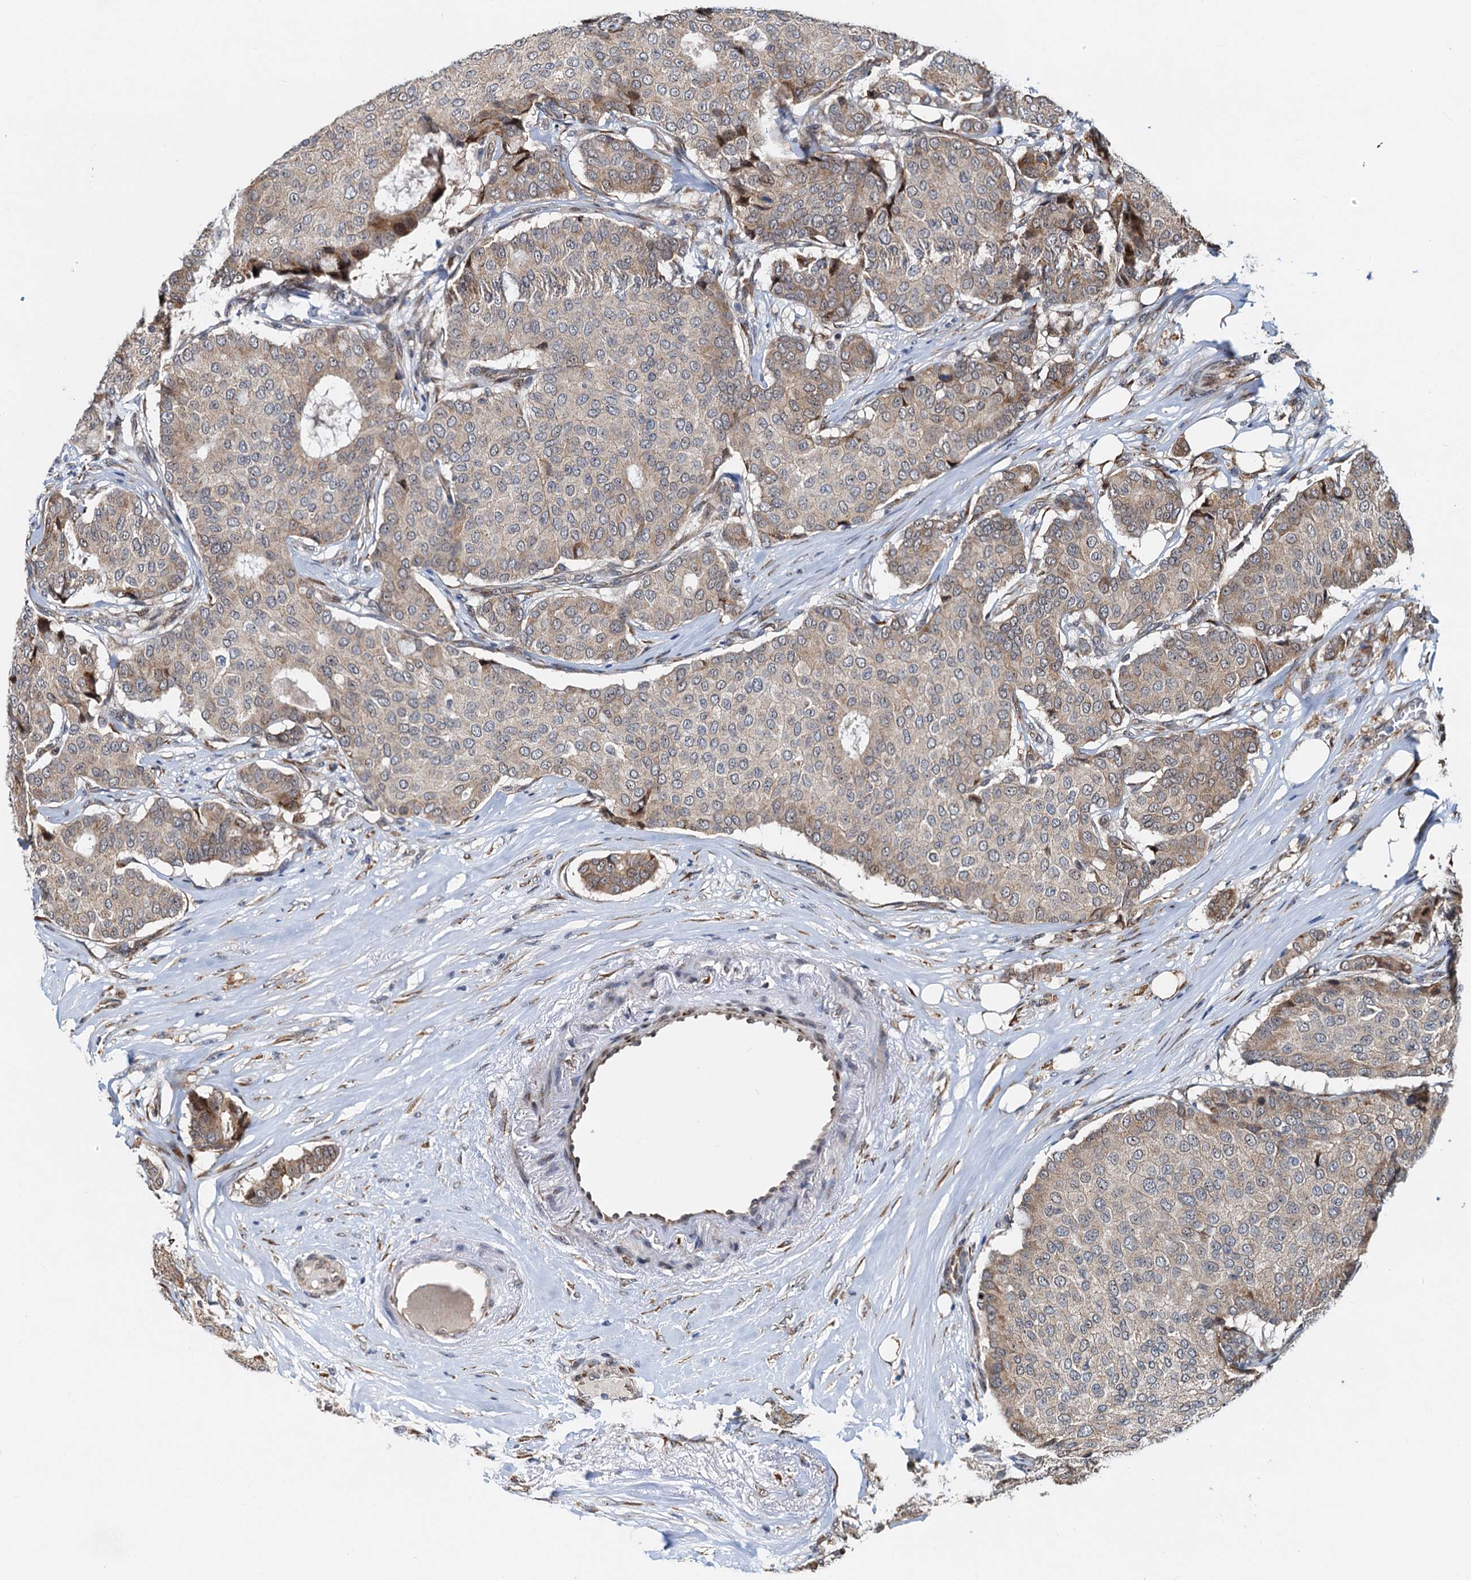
{"staining": {"intensity": "weak", "quantity": ">75%", "location": "cytoplasmic/membranous"}, "tissue": "breast cancer", "cell_type": "Tumor cells", "image_type": "cancer", "snomed": [{"axis": "morphology", "description": "Duct carcinoma"}, {"axis": "topography", "description": "Breast"}], "caption": "Infiltrating ductal carcinoma (breast) was stained to show a protein in brown. There is low levels of weak cytoplasmic/membranous expression in about >75% of tumor cells.", "gene": "DNAJC21", "patient": {"sex": "female", "age": 75}}